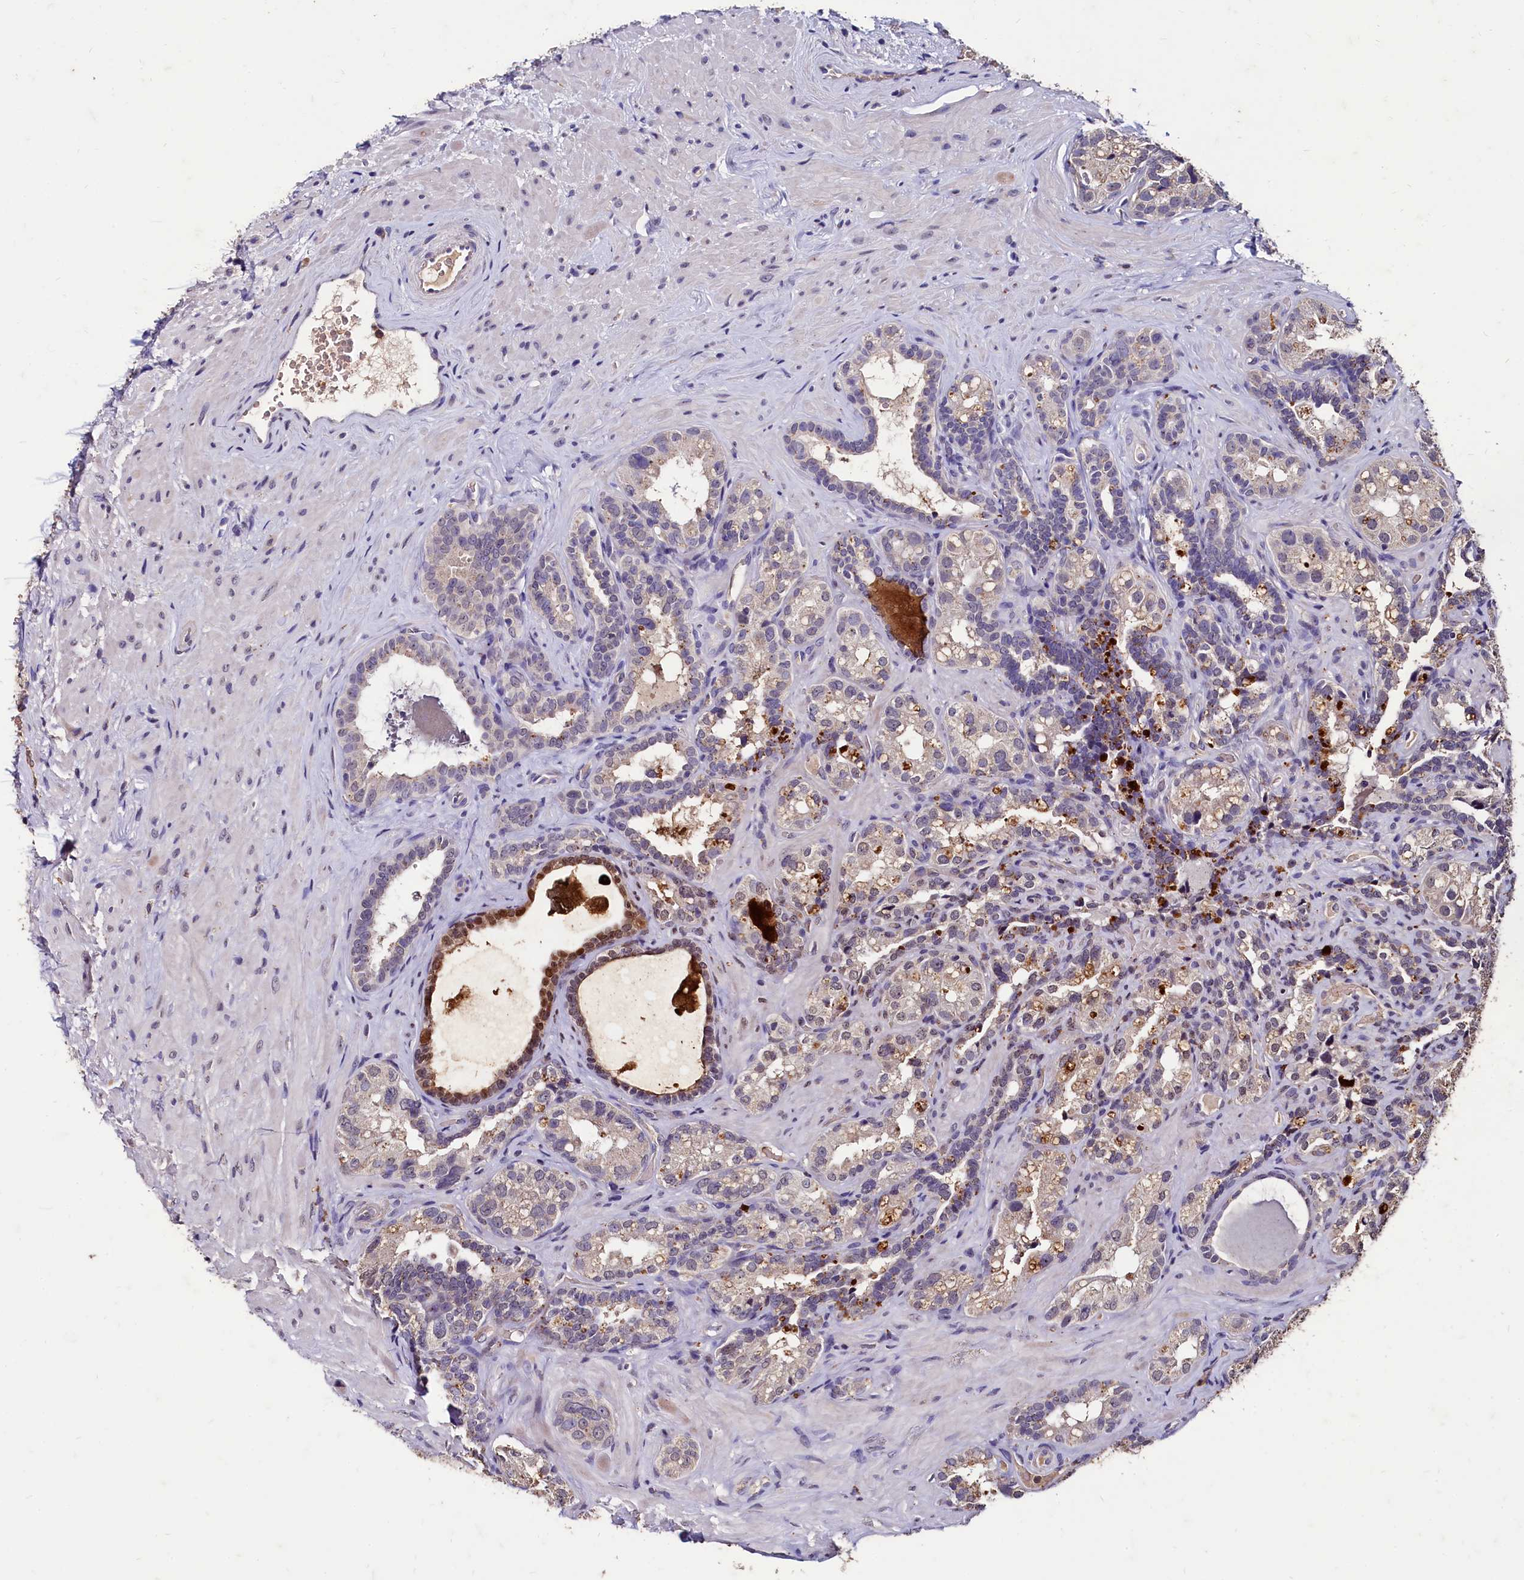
{"staining": {"intensity": "moderate", "quantity": "<25%", "location": "cytoplasmic/membranous,nuclear"}, "tissue": "seminal vesicle", "cell_type": "Glandular cells", "image_type": "normal", "snomed": [{"axis": "morphology", "description": "Normal tissue, NOS"}, {"axis": "topography", "description": "Seminal veicle"}, {"axis": "topography", "description": "Peripheral nerve tissue"}], "caption": "IHC (DAB) staining of unremarkable human seminal vesicle shows moderate cytoplasmic/membranous,nuclear protein expression in about <25% of glandular cells. (DAB (3,3'-diaminobenzidine) = brown stain, brightfield microscopy at high magnification).", "gene": "CSTPP1", "patient": {"sex": "male", "age": 67}}